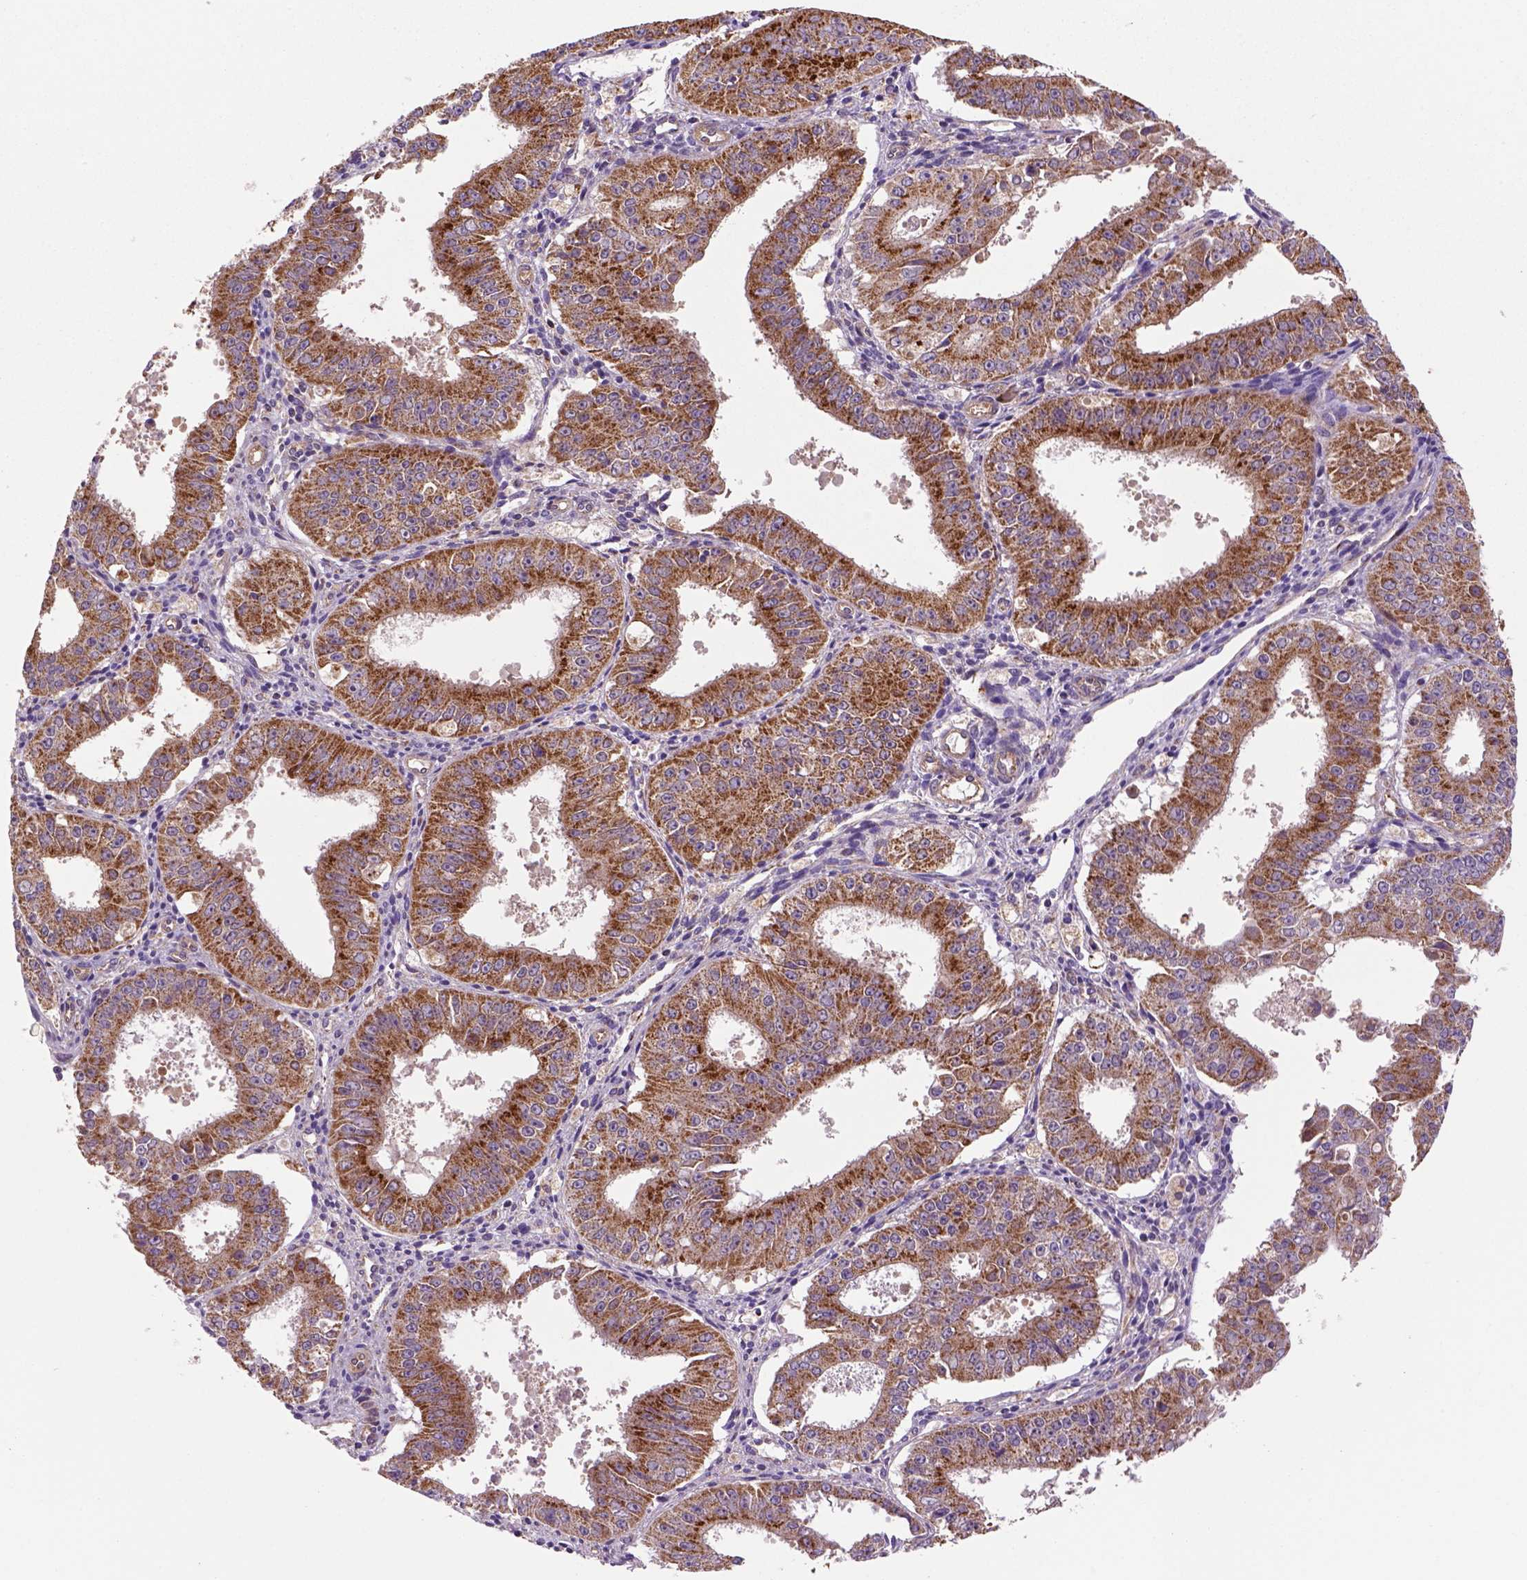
{"staining": {"intensity": "strong", "quantity": "25%-75%", "location": "cytoplasmic/membranous"}, "tissue": "ovarian cancer", "cell_type": "Tumor cells", "image_type": "cancer", "snomed": [{"axis": "morphology", "description": "Carcinoma, endometroid"}, {"axis": "topography", "description": "Ovary"}], "caption": "Immunohistochemistry image of neoplastic tissue: human endometroid carcinoma (ovarian) stained using immunohistochemistry (IHC) demonstrates high levels of strong protein expression localized specifically in the cytoplasmic/membranous of tumor cells, appearing as a cytoplasmic/membranous brown color.", "gene": "WARS2", "patient": {"sex": "female", "age": 42}}